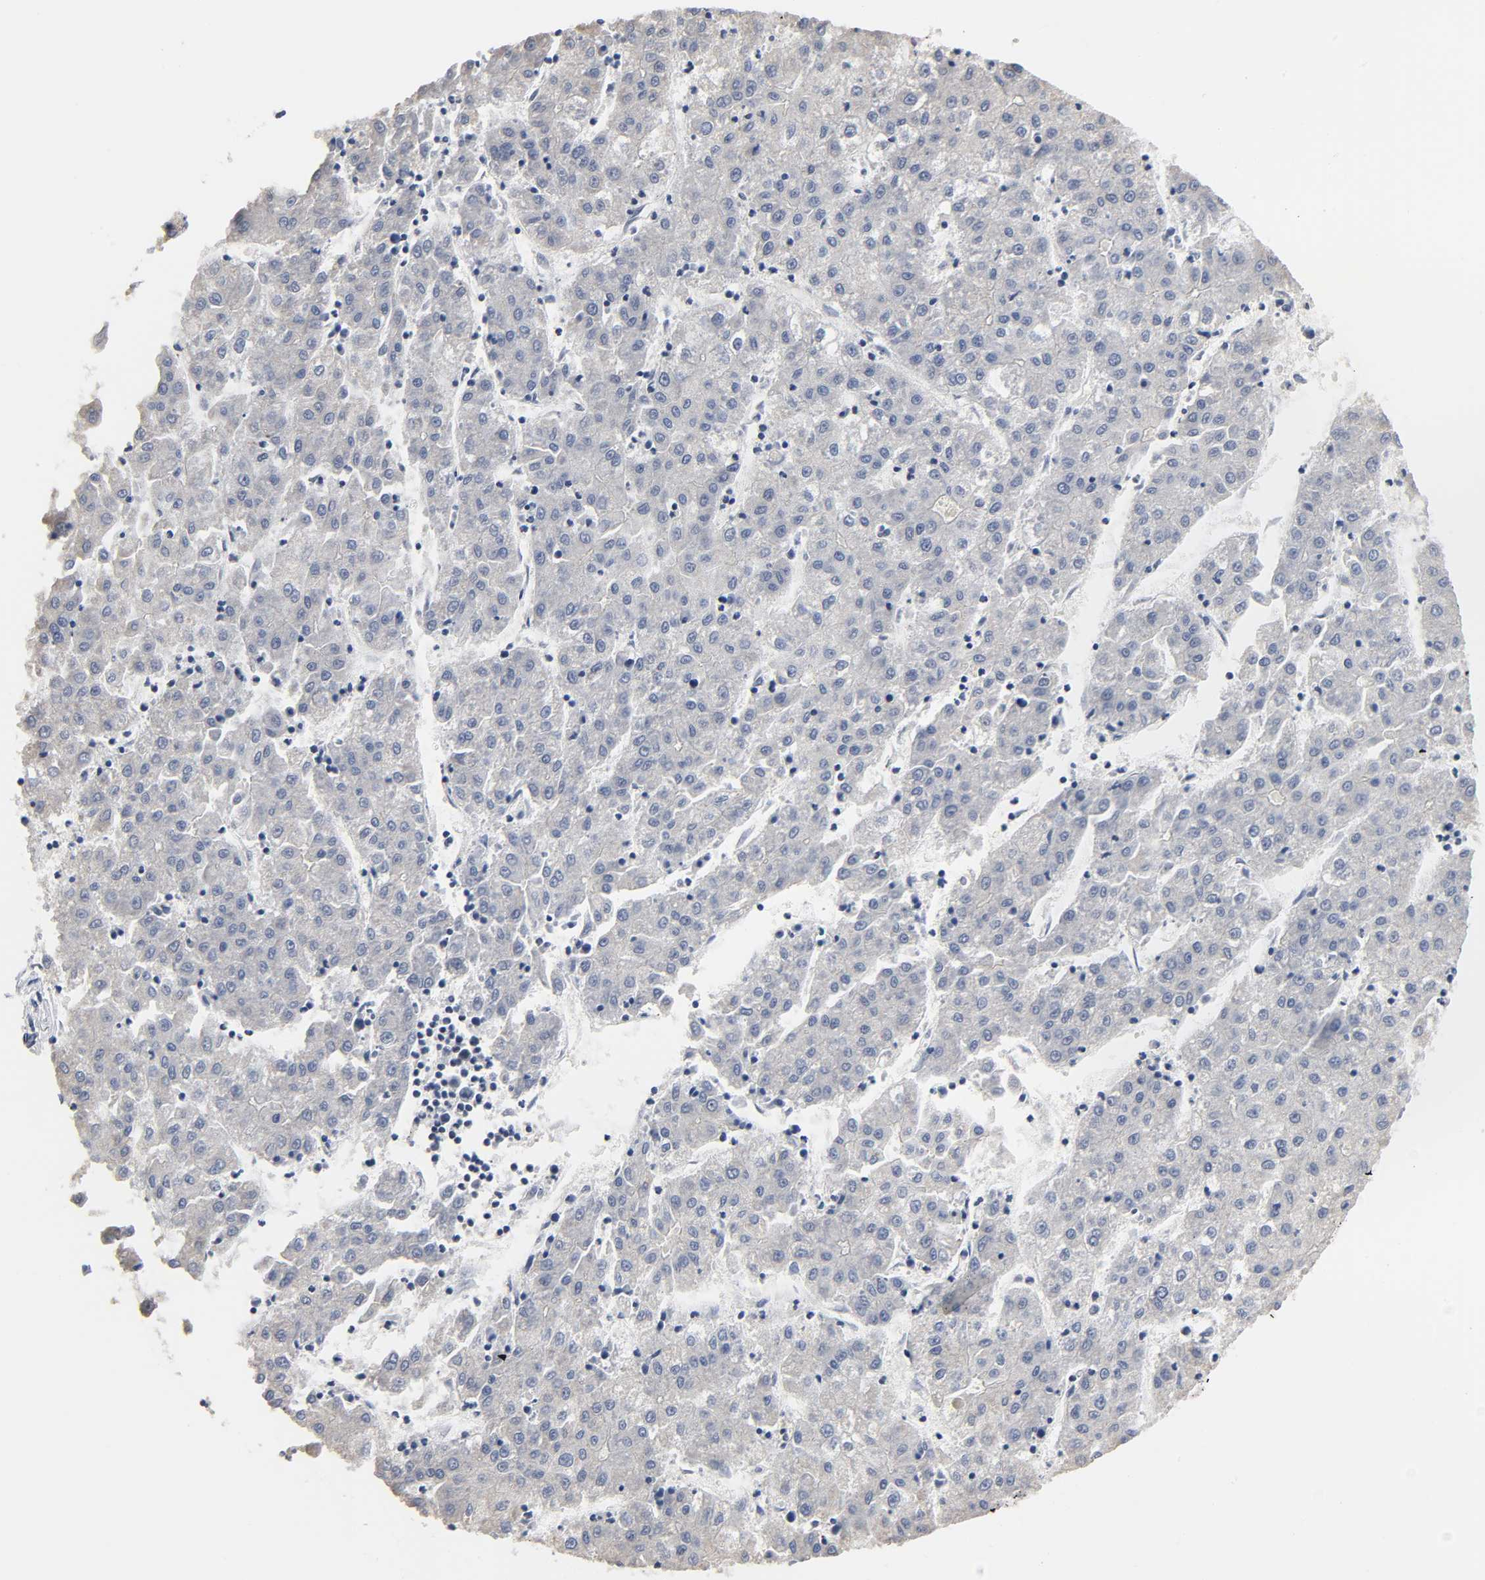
{"staining": {"intensity": "negative", "quantity": "none", "location": "none"}, "tissue": "liver cancer", "cell_type": "Tumor cells", "image_type": "cancer", "snomed": [{"axis": "morphology", "description": "Carcinoma, Hepatocellular, NOS"}, {"axis": "topography", "description": "Liver"}], "caption": "Immunohistochemistry image of human liver cancer (hepatocellular carcinoma) stained for a protein (brown), which displays no expression in tumor cells. The staining was performed using DAB (3,3'-diaminobenzidine) to visualize the protein expression in brown, while the nuclei were stained in blue with hematoxylin (Magnification: 20x).", "gene": "DDX10", "patient": {"sex": "male", "age": 72}}